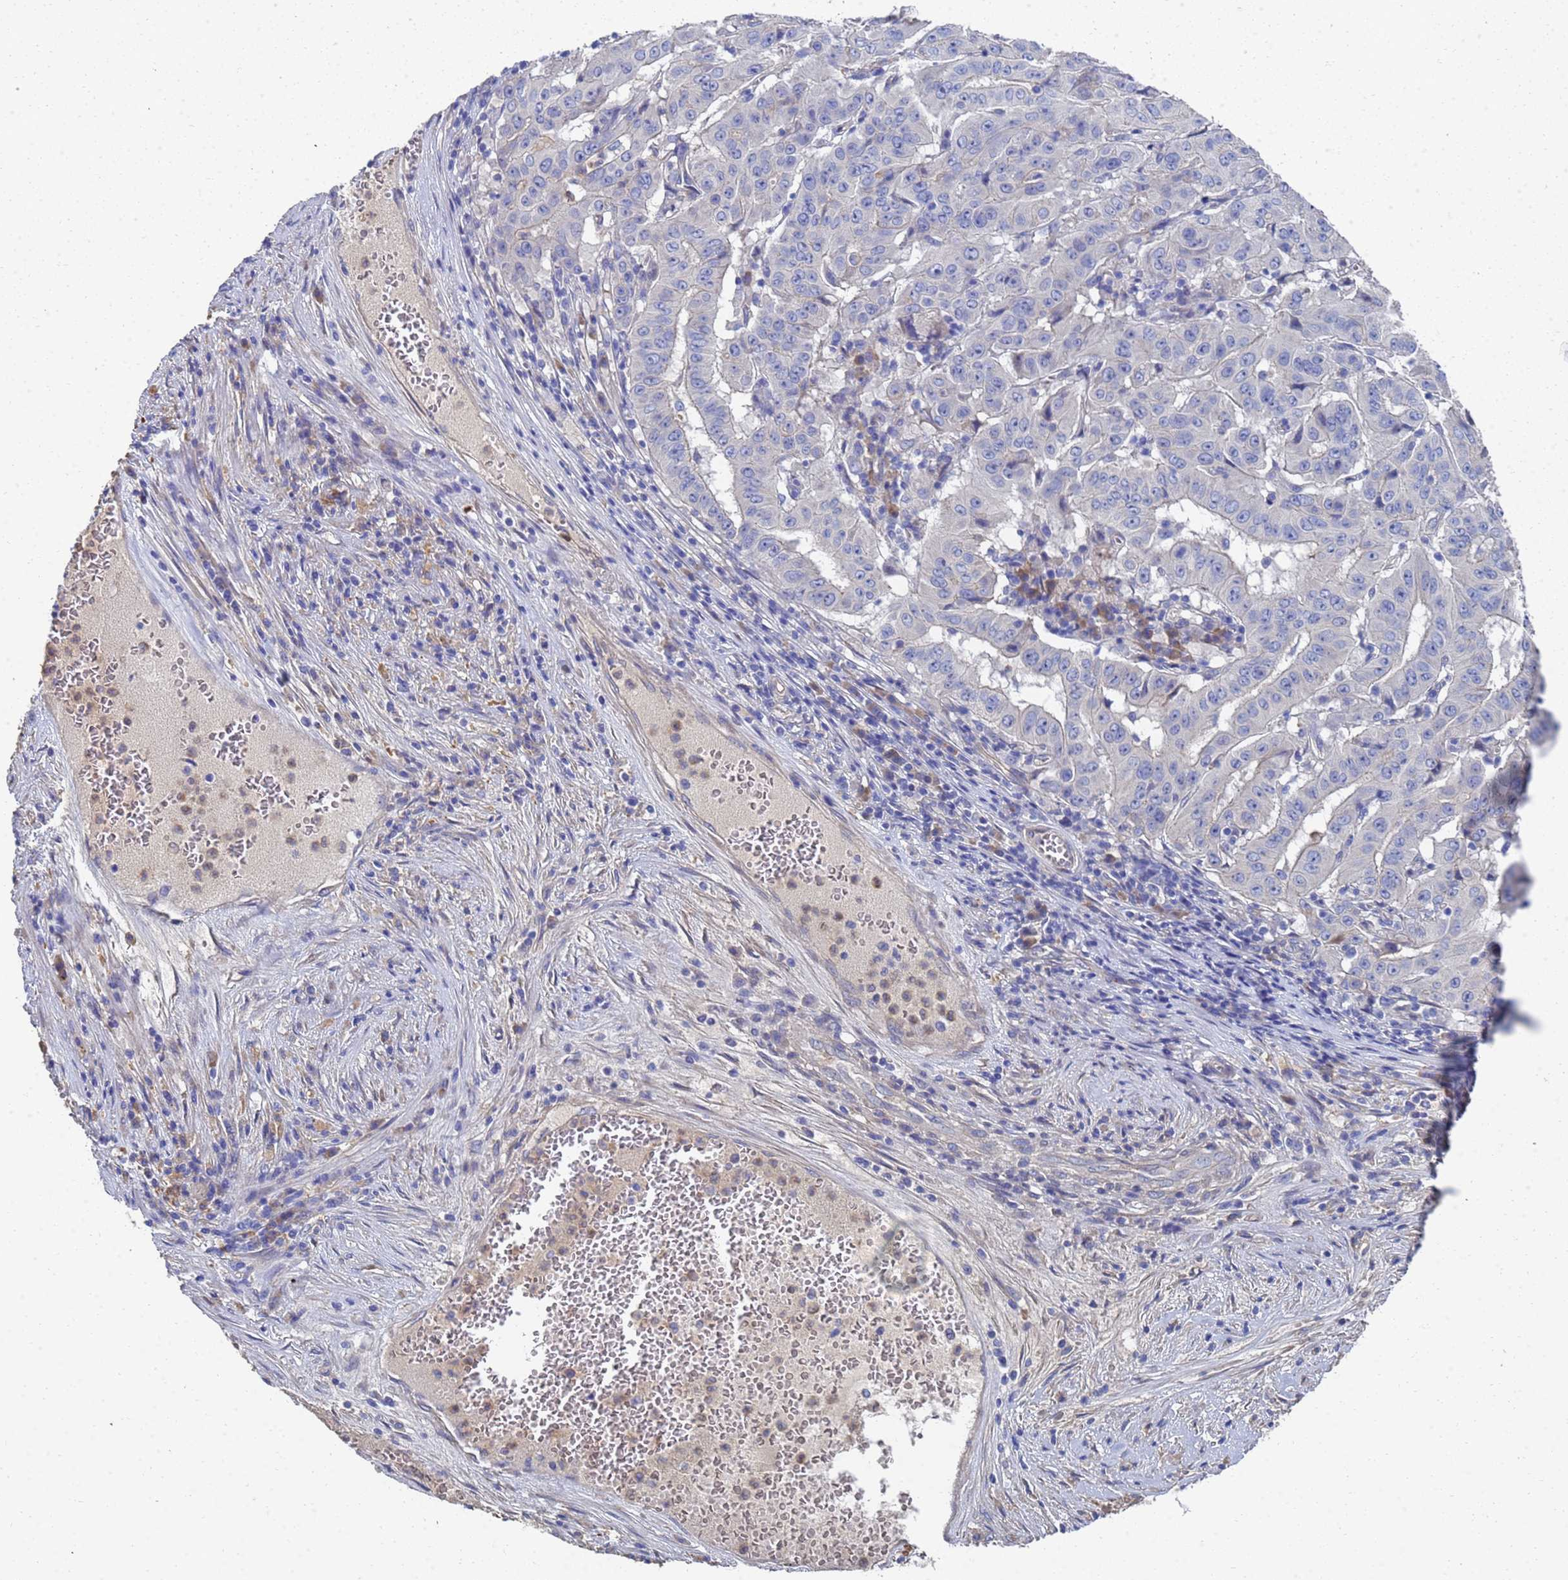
{"staining": {"intensity": "weak", "quantity": "<25%", "location": "cytoplasmic/membranous"}, "tissue": "pancreatic cancer", "cell_type": "Tumor cells", "image_type": "cancer", "snomed": [{"axis": "morphology", "description": "Adenocarcinoma, NOS"}, {"axis": "topography", "description": "Pancreas"}], "caption": "The image displays no significant expression in tumor cells of pancreatic adenocarcinoma.", "gene": "LBX2", "patient": {"sex": "male", "age": 63}}